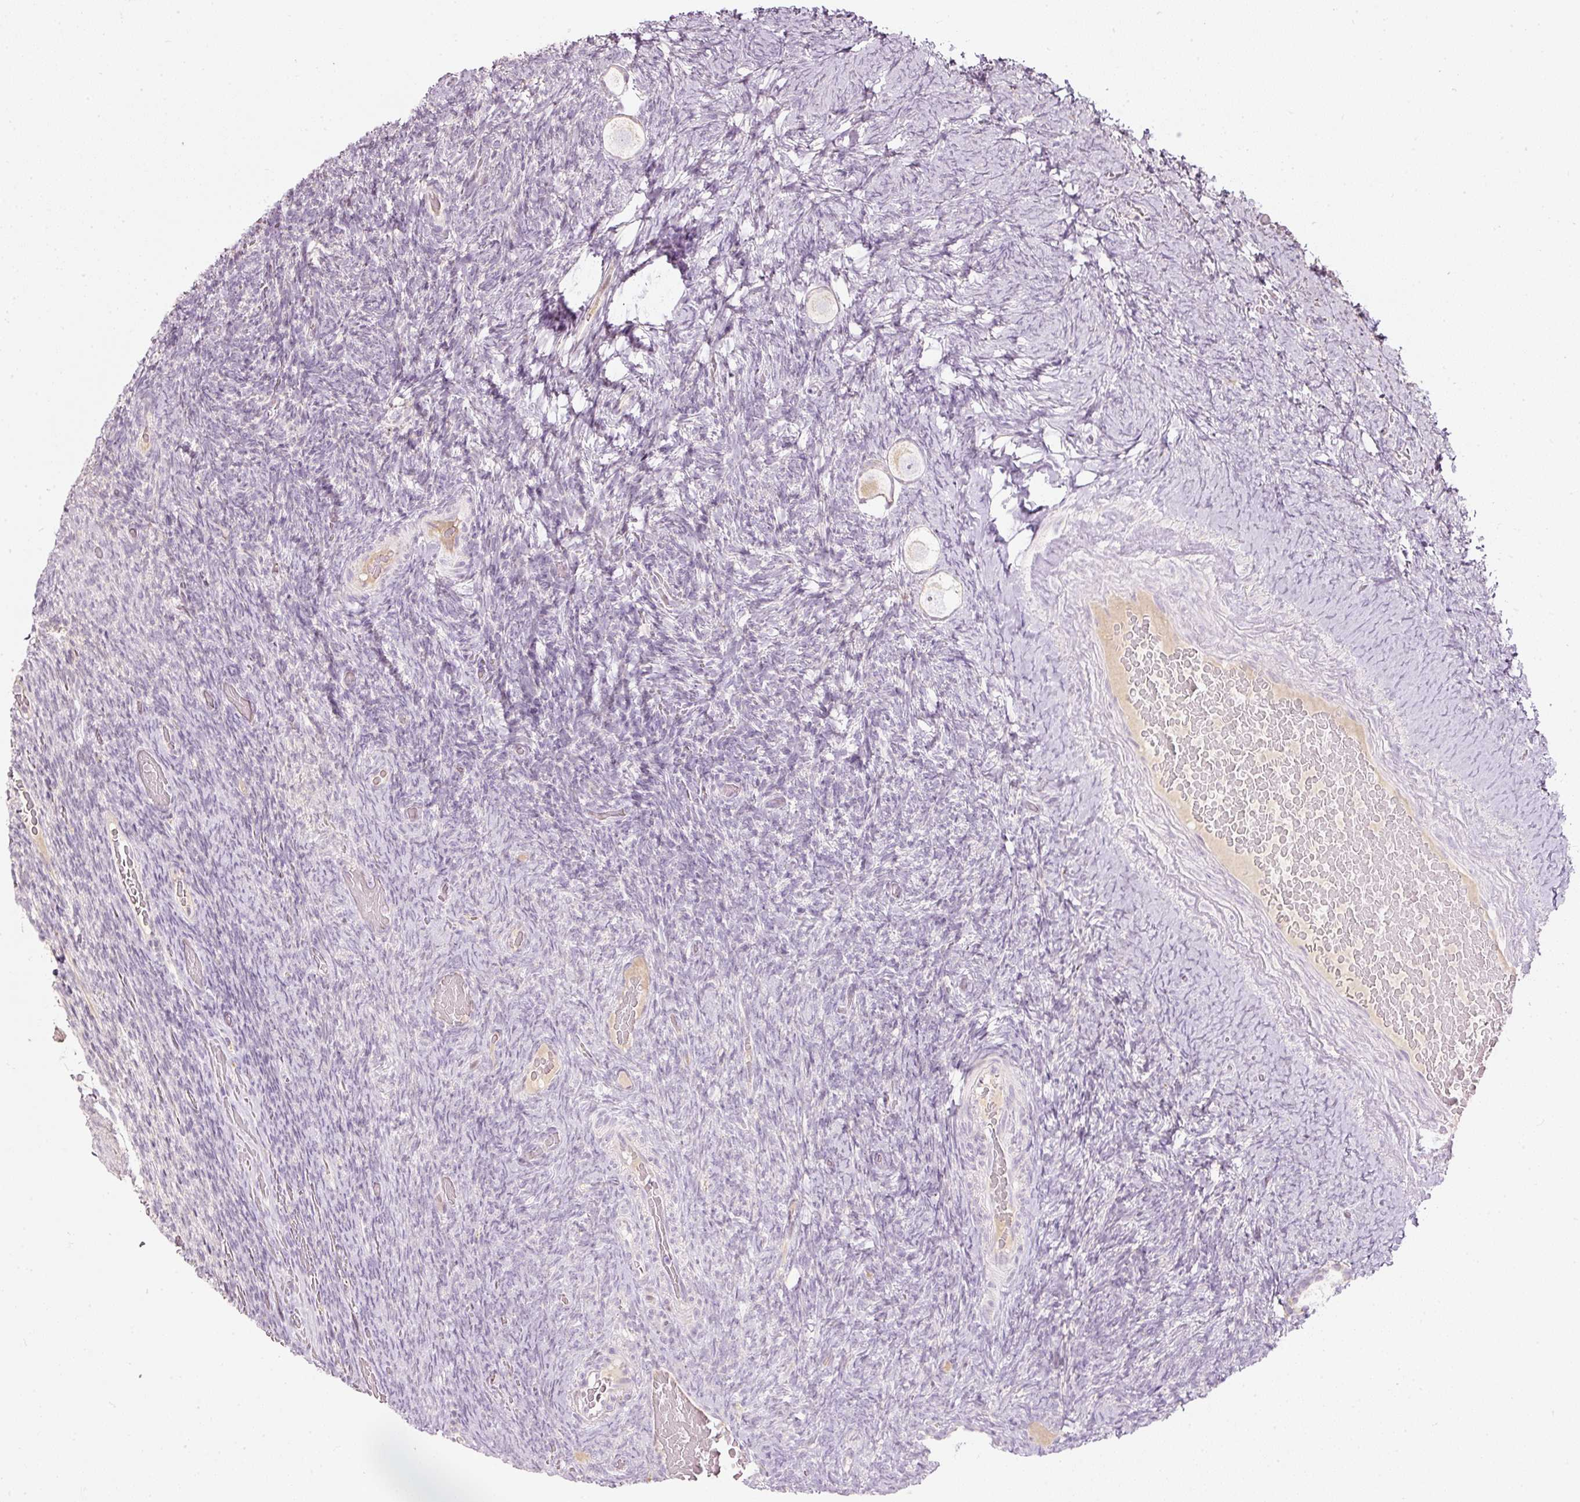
{"staining": {"intensity": "weak", "quantity": "<25%", "location": "cytoplasmic/membranous"}, "tissue": "ovary", "cell_type": "Follicle cells", "image_type": "normal", "snomed": [{"axis": "morphology", "description": "Normal tissue, NOS"}, {"axis": "topography", "description": "Ovary"}], "caption": "The histopathology image displays no significant expression in follicle cells of ovary. (Stains: DAB (3,3'-diaminobenzidine) immunohistochemistry with hematoxylin counter stain, Microscopy: brightfield microscopy at high magnification).", "gene": "RNF39", "patient": {"sex": "female", "age": 34}}